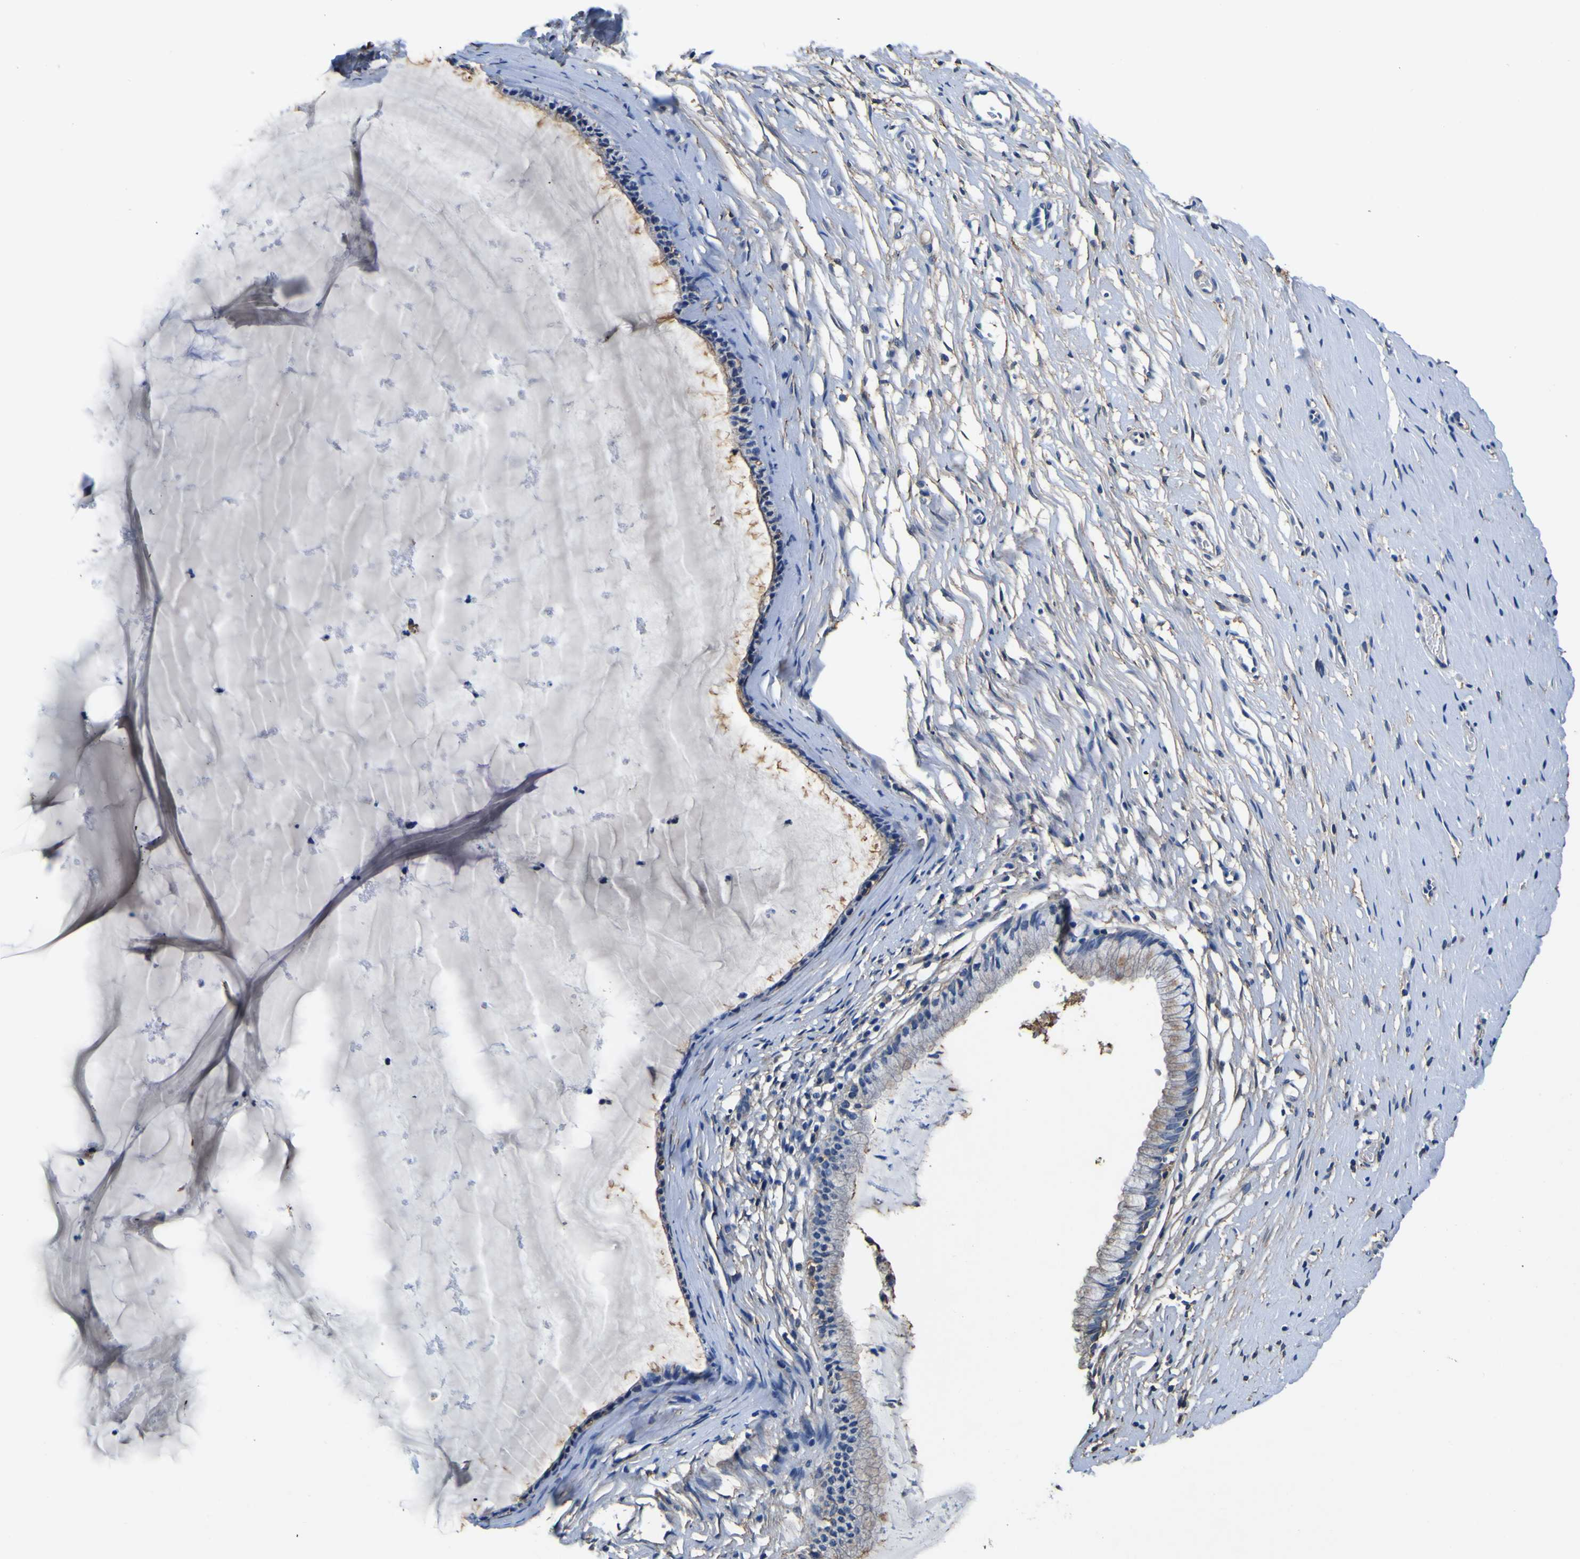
{"staining": {"intensity": "moderate", "quantity": "25%-75%", "location": "cytoplasmic/membranous"}, "tissue": "cervix", "cell_type": "Glandular cells", "image_type": "normal", "snomed": [{"axis": "morphology", "description": "Normal tissue, NOS"}, {"axis": "topography", "description": "Cervix"}], "caption": "A brown stain labels moderate cytoplasmic/membranous staining of a protein in glandular cells of benign human cervix.", "gene": "PXDN", "patient": {"sex": "female", "age": 39}}